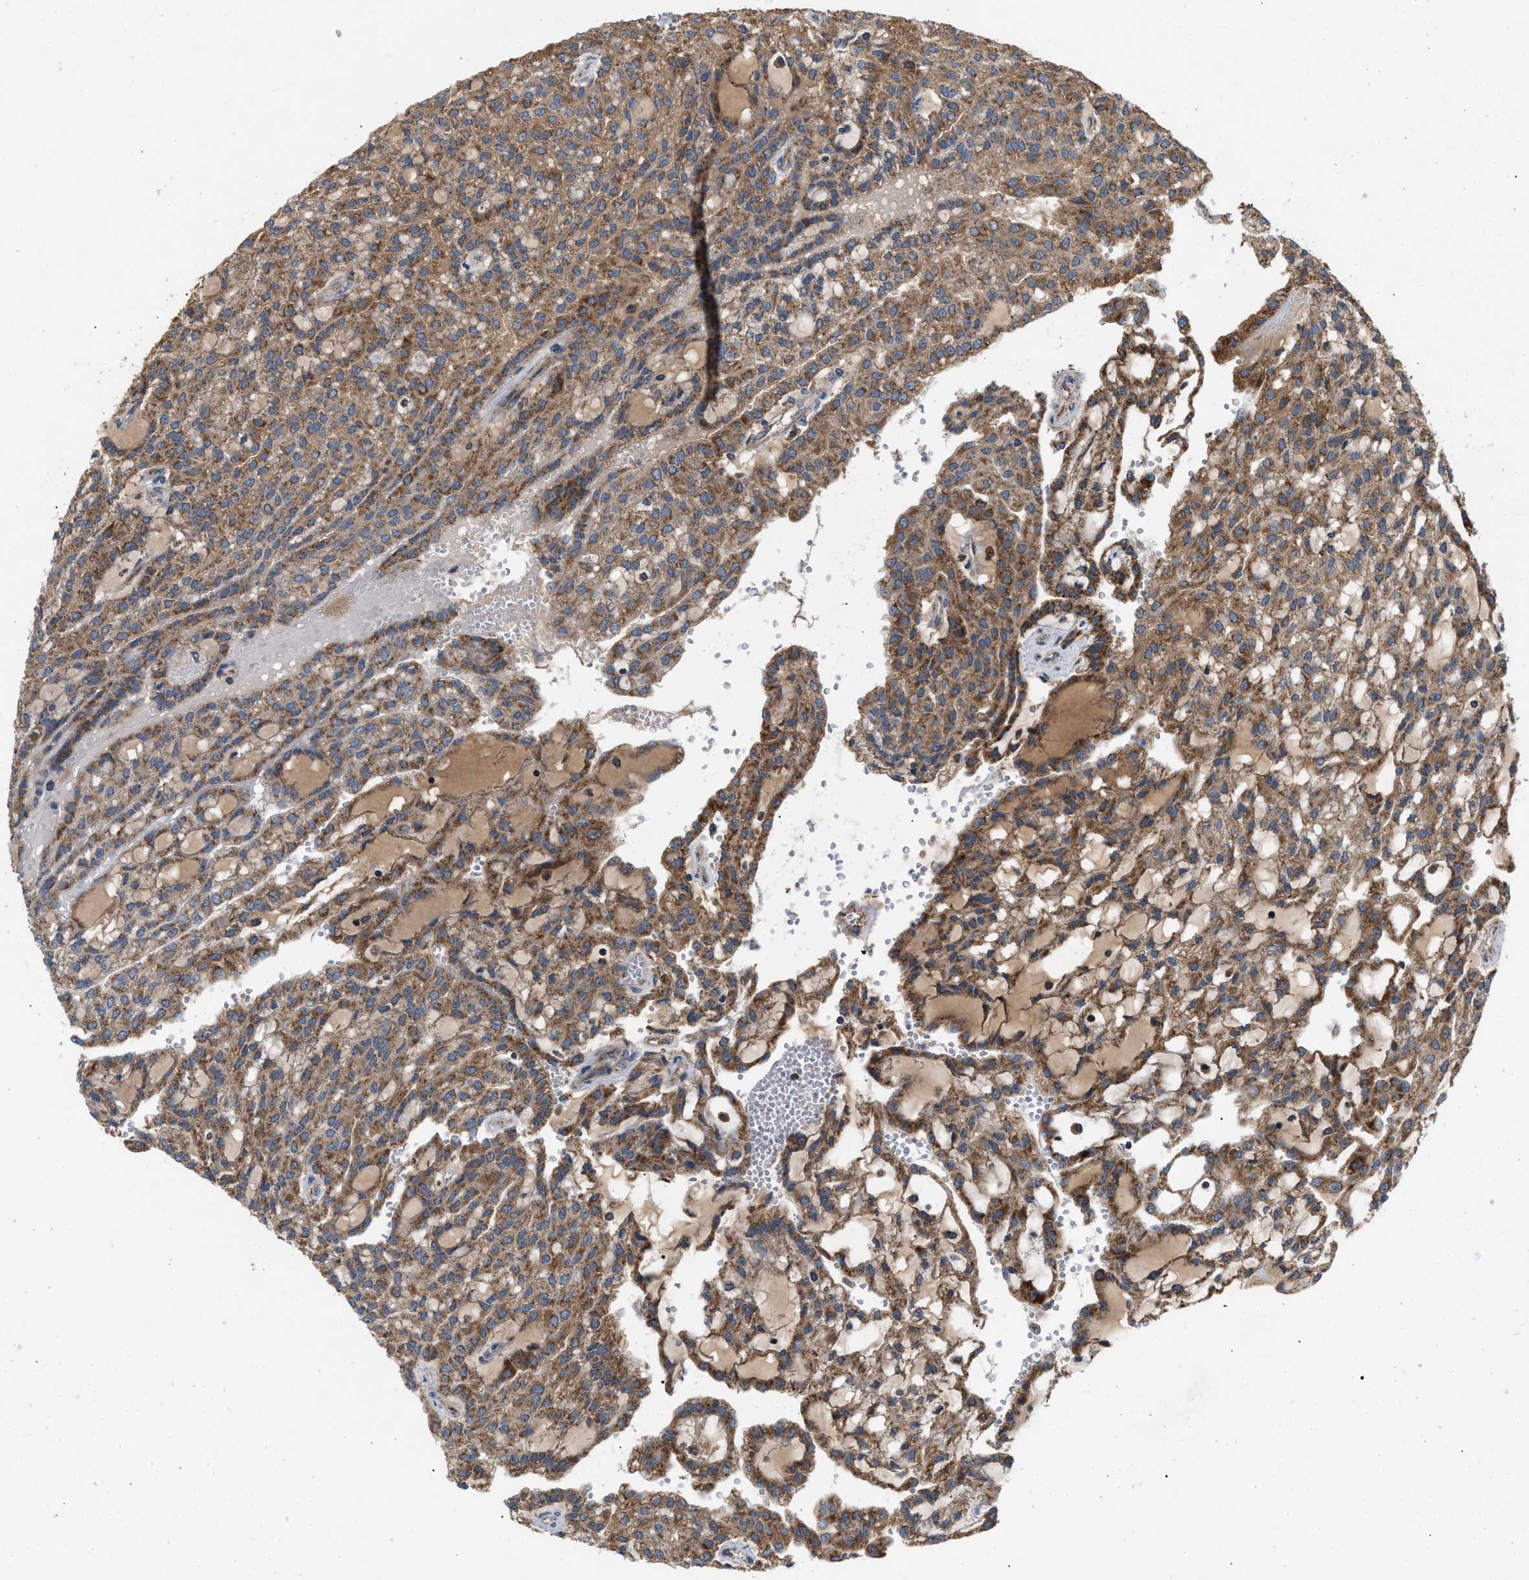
{"staining": {"intensity": "moderate", "quantity": ">75%", "location": "cytoplasmic/membranous"}, "tissue": "renal cancer", "cell_type": "Tumor cells", "image_type": "cancer", "snomed": [{"axis": "morphology", "description": "Adenocarcinoma, NOS"}, {"axis": "topography", "description": "Kidney"}], "caption": "A brown stain labels moderate cytoplasmic/membranous expression of a protein in renal adenocarcinoma tumor cells.", "gene": "TACO1", "patient": {"sex": "male", "age": 63}}